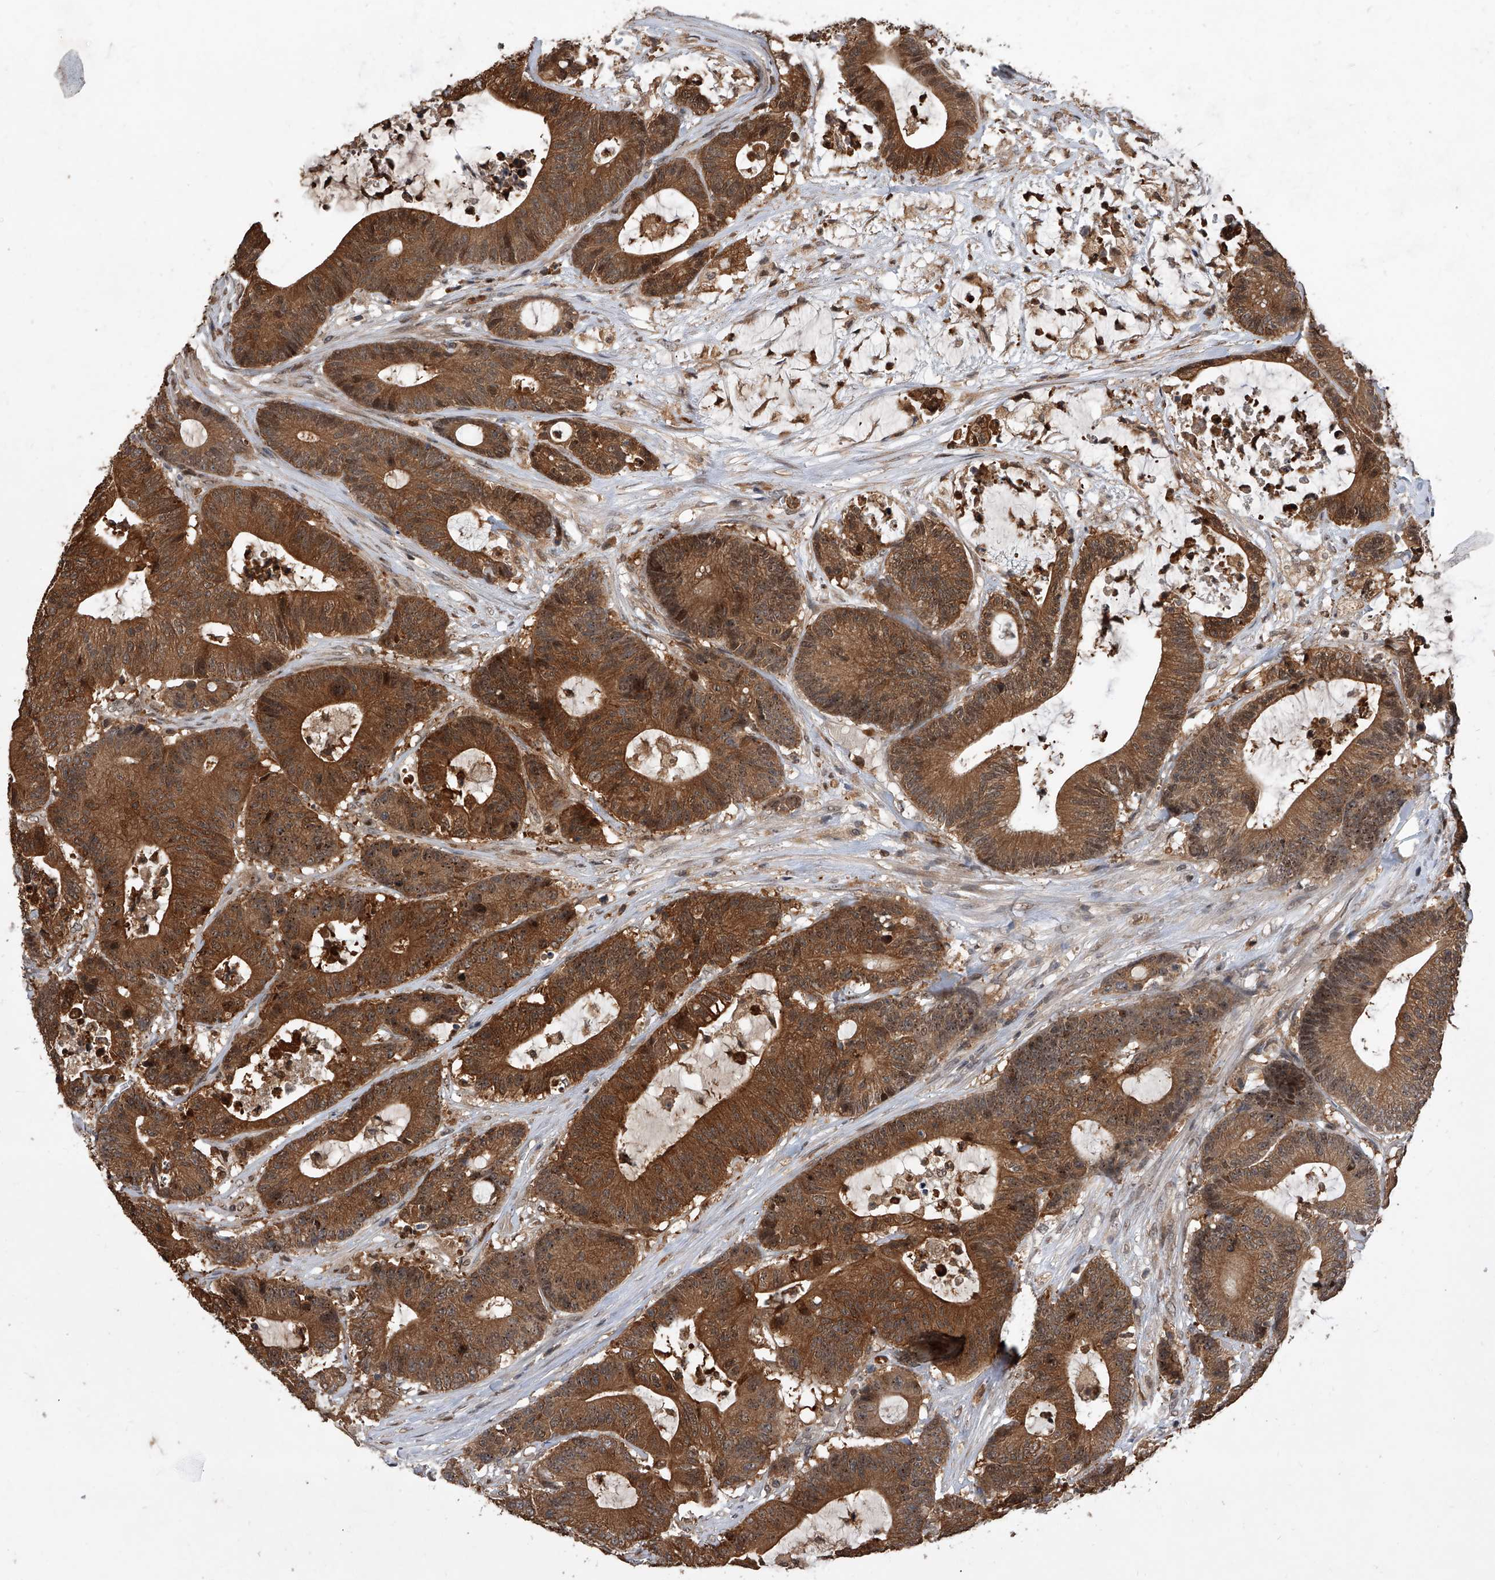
{"staining": {"intensity": "strong", "quantity": ">75%", "location": "cytoplasmic/membranous"}, "tissue": "colorectal cancer", "cell_type": "Tumor cells", "image_type": "cancer", "snomed": [{"axis": "morphology", "description": "Adenocarcinoma, NOS"}, {"axis": "topography", "description": "Colon"}], "caption": "High-magnification brightfield microscopy of colorectal adenocarcinoma stained with DAB (3,3'-diaminobenzidine) (brown) and counterstained with hematoxylin (blue). tumor cells exhibit strong cytoplasmic/membranous positivity is present in approximately>75% of cells.", "gene": "BHLHE23", "patient": {"sex": "female", "age": 84}}